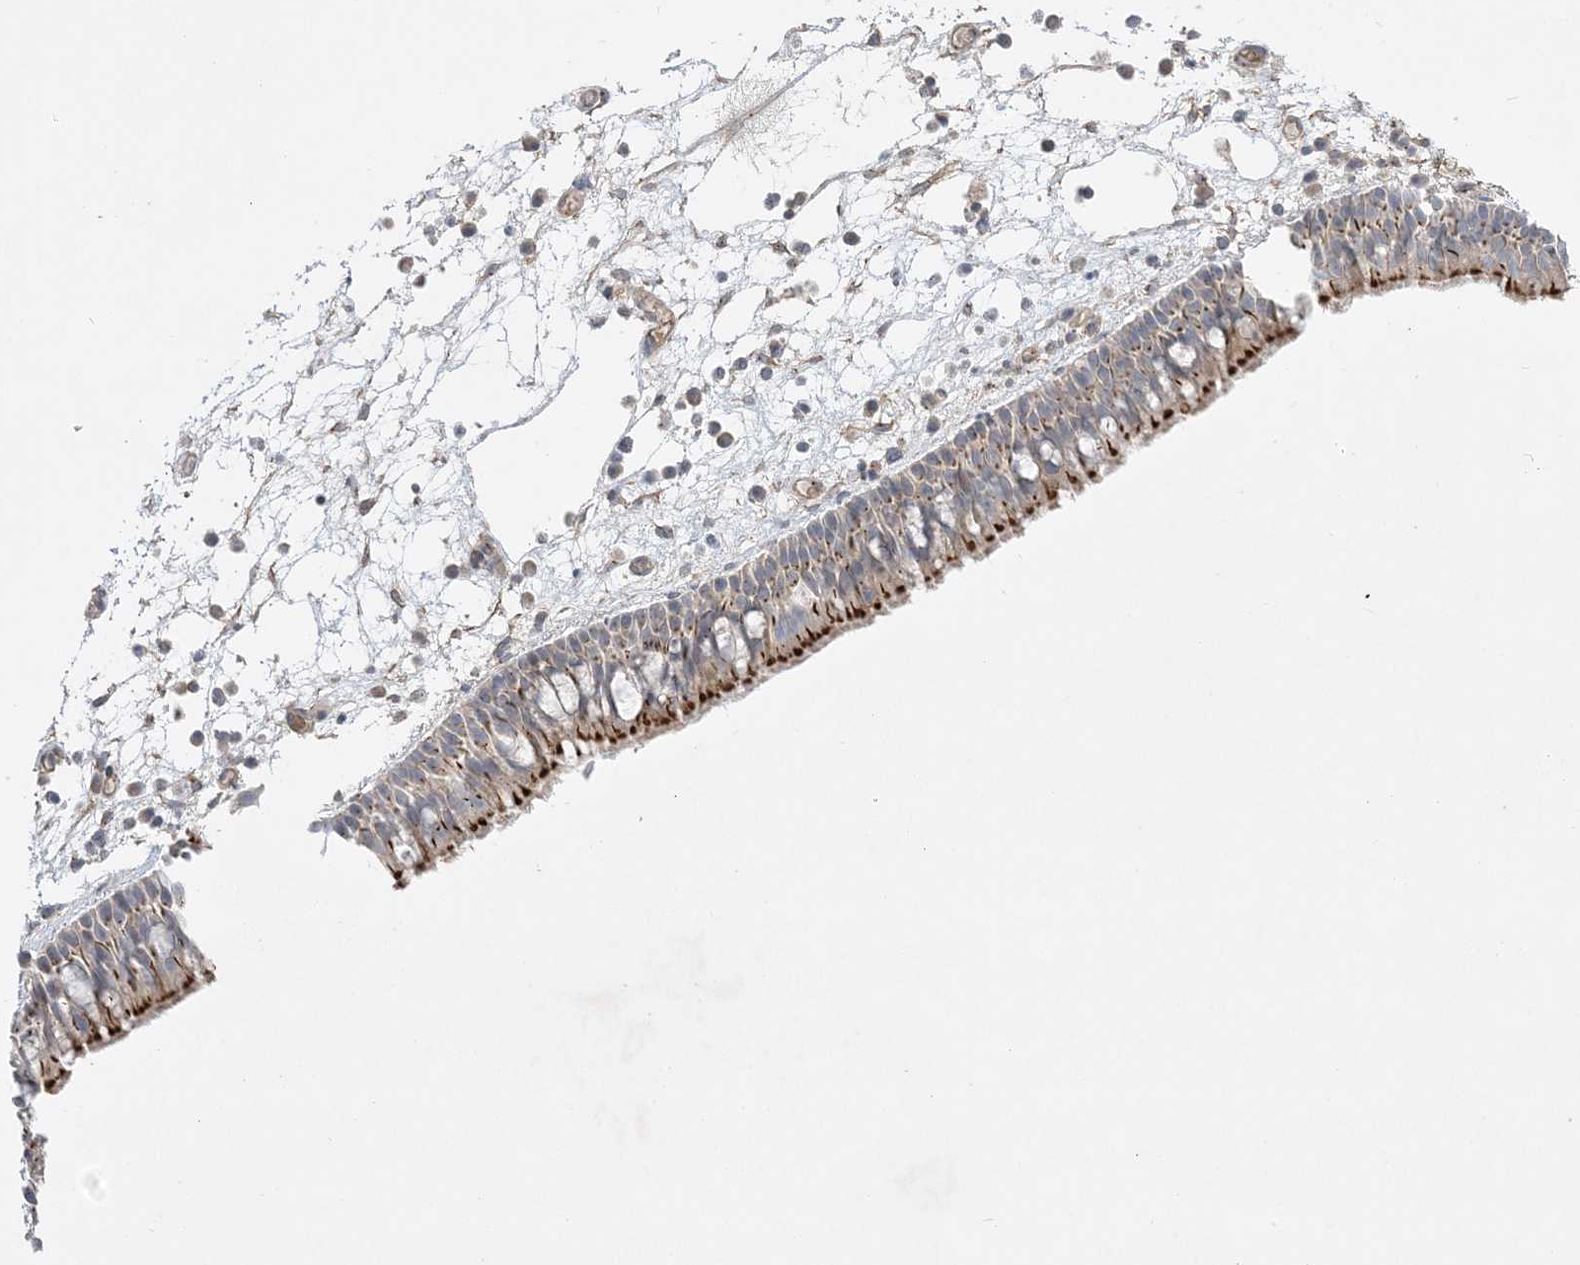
{"staining": {"intensity": "strong", "quantity": "25%-75%", "location": "cytoplasmic/membranous"}, "tissue": "nasopharynx", "cell_type": "Respiratory epithelial cells", "image_type": "normal", "snomed": [{"axis": "morphology", "description": "Normal tissue, NOS"}, {"axis": "morphology", "description": "Inflammation, NOS"}, {"axis": "morphology", "description": "Malignant melanoma, Metastatic site"}, {"axis": "topography", "description": "Nasopharynx"}], "caption": "Protein expression analysis of unremarkable nasopharynx shows strong cytoplasmic/membranous staining in about 25%-75% of respiratory epithelial cells. The staining was performed using DAB (3,3'-diaminobenzidine) to visualize the protein expression in brown, while the nuclei were stained in blue with hematoxylin (Magnification: 20x).", "gene": "ADAMTS12", "patient": {"sex": "male", "age": 70}}